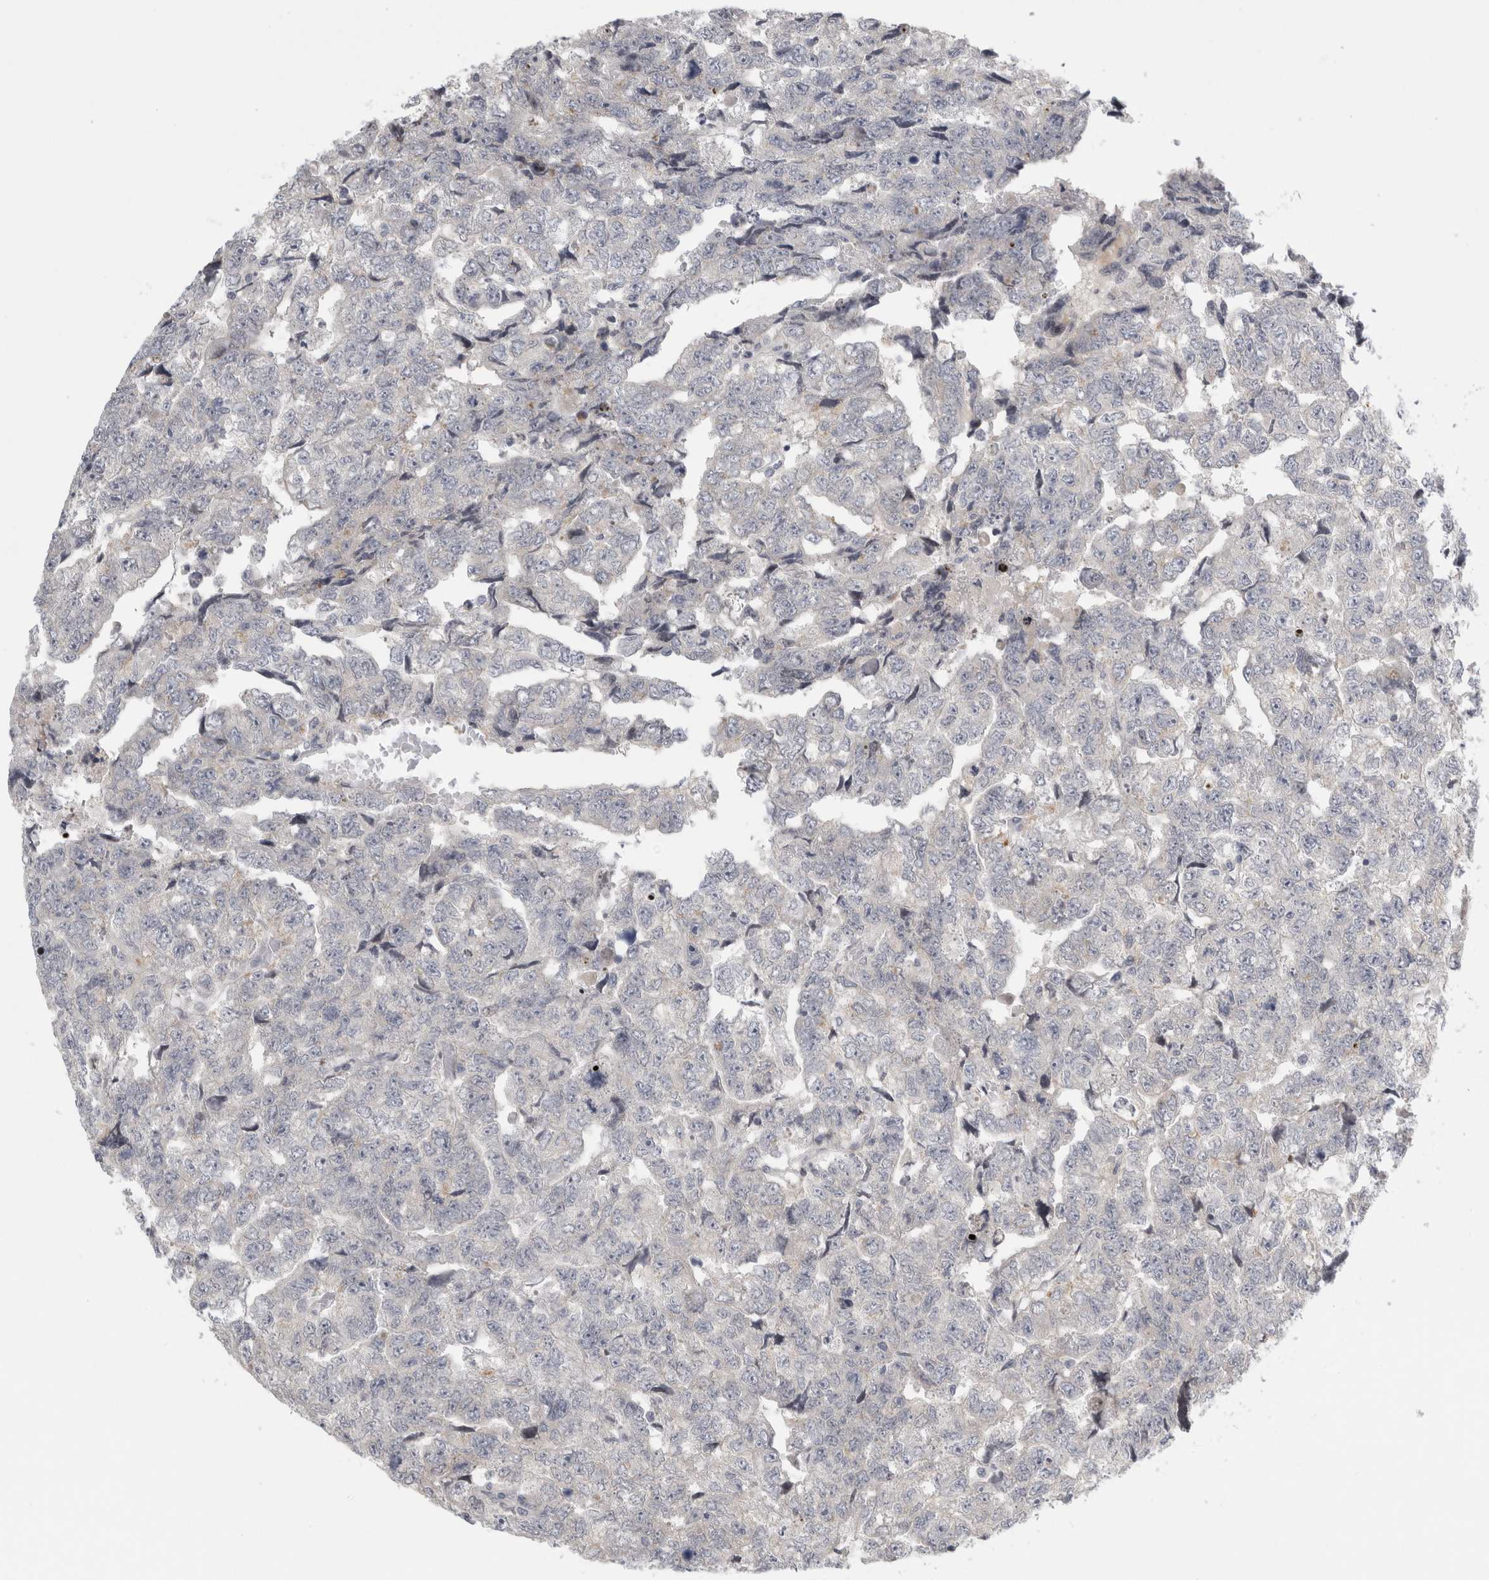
{"staining": {"intensity": "negative", "quantity": "none", "location": "none"}, "tissue": "testis cancer", "cell_type": "Tumor cells", "image_type": "cancer", "snomed": [{"axis": "morphology", "description": "Carcinoma, Embryonal, NOS"}, {"axis": "topography", "description": "Testis"}], "caption": "A histopathology image of testis cancer stained for a protein demonstrates no brown staining in tumor cells.", "gene": "UTP25", "patient": {"sex": "male", "age": 36}}